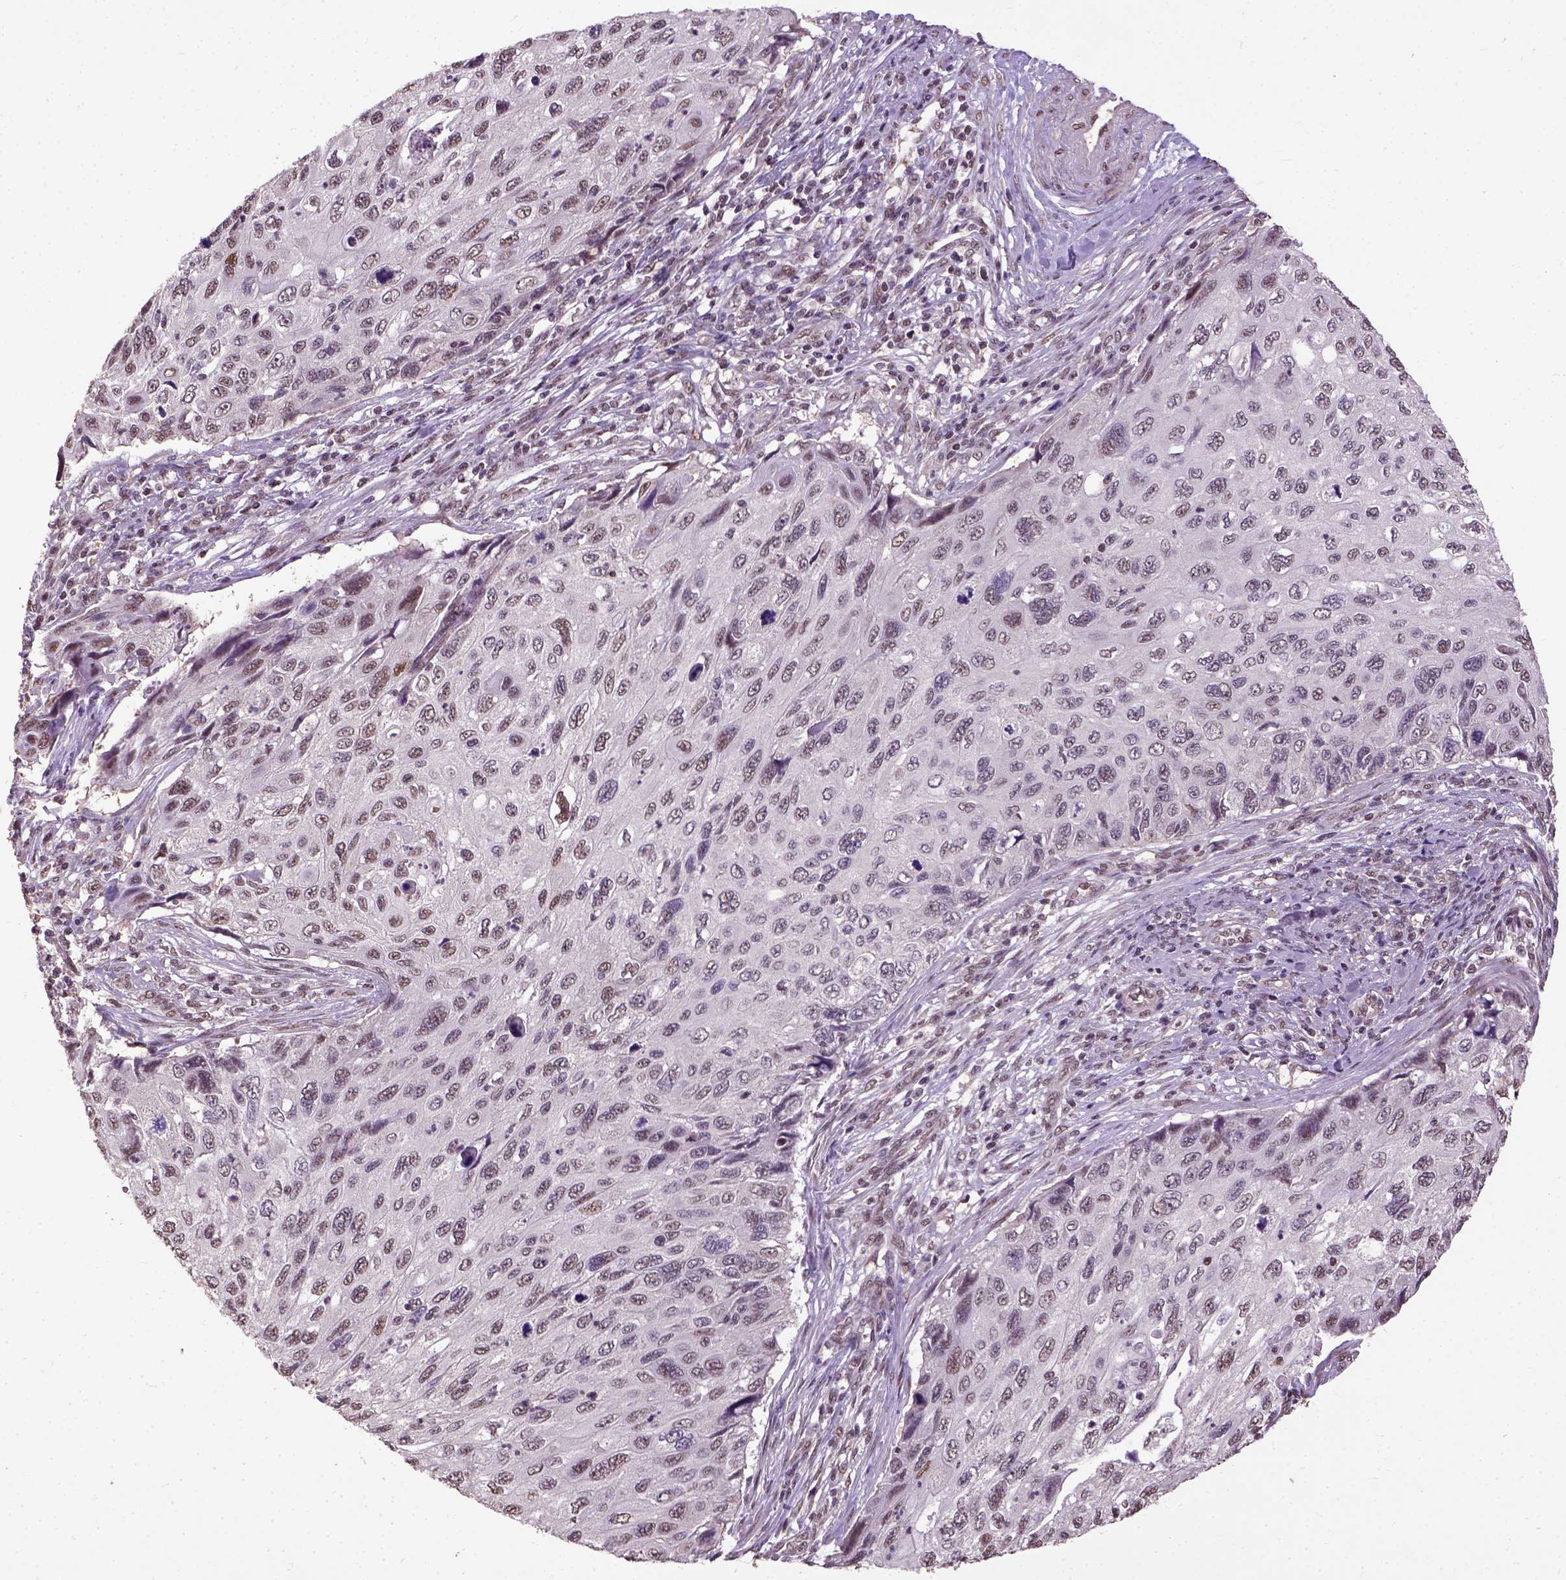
{"staining": {"intensity": "weak", "quantity": ">75%", "location": "cytoplasmic/membranous"}, "tissue": "cervical cancer", "cell_type": "Tumor cells", "image_type": "cancer", "snomed": [{"axis": "morphology", "description": "Squamous cell carcinoma, NOS"}, {"axis": "topography", "description": "Cervix"}], "caption": "DAB immunohistochemical staining of human cervical squamous cell carcinoma reveals weak cytoplasmic/membranous protein staining in about >75% of tumor cells.", "gene": "UBA3", "patient": {"sex": "female", "age": 70}}